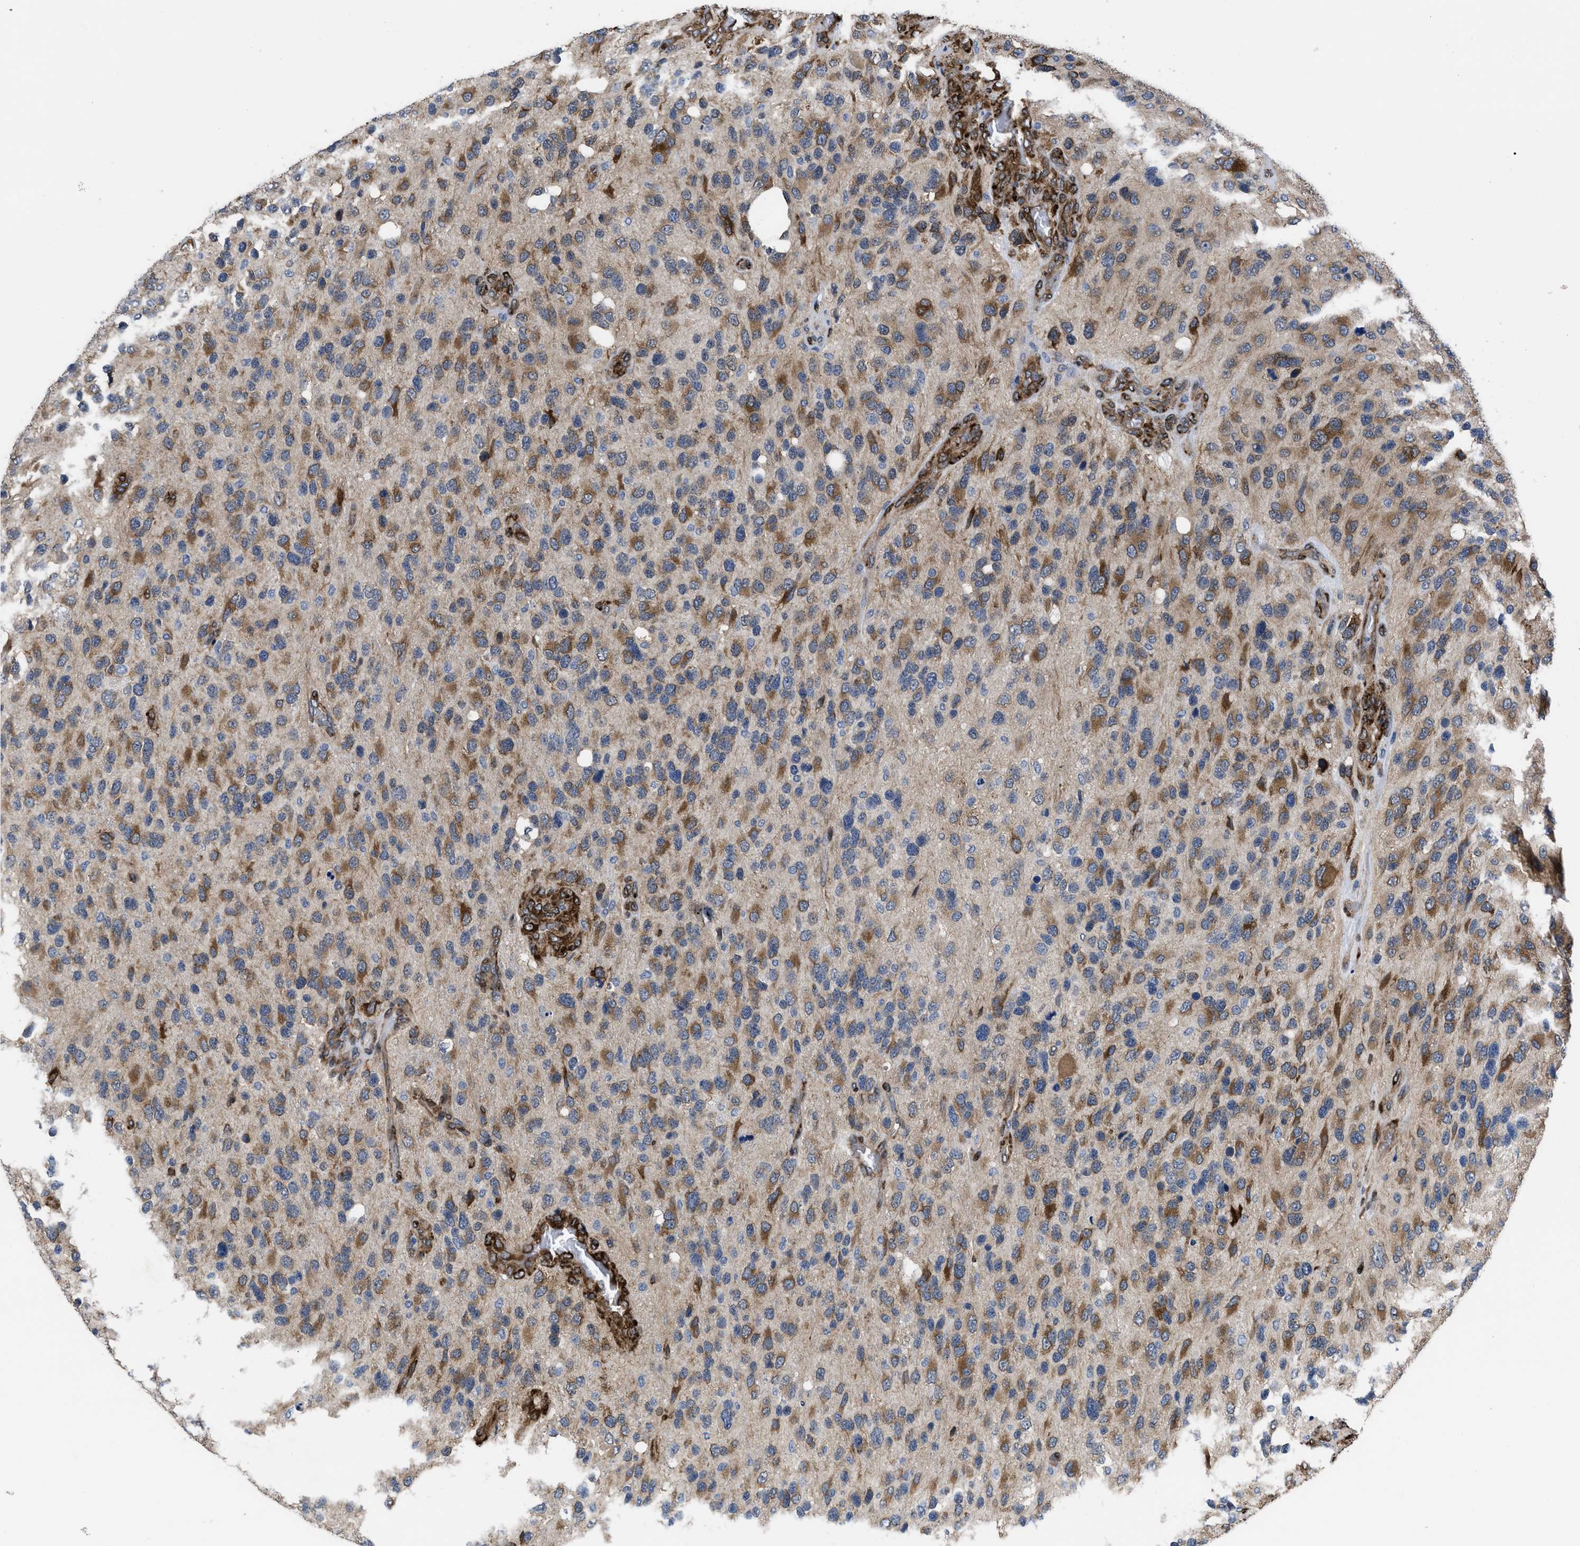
{"staining": {"intensity": "moderate", "quantity": ">75%", "location": "cytoplasmic/membranous"}, "tissue": "glioma", "cell_type": "Tumor cells", "image_type": "cancer", "snomed": [{"axis": "morphology", "description": "Glioma, malignant, High grade"}, {"axis": "topography", "description": "Brain"}], "caption": "Immunohistochemistry (DAB (3,3'-diaminobenzidine)) staining of glioma shows moderate cytoplasmic/membranous protein staining in approximately >75% of tumor cells.", "gene": "SQLE", "patient": {"sex": "female", "age": 58}}